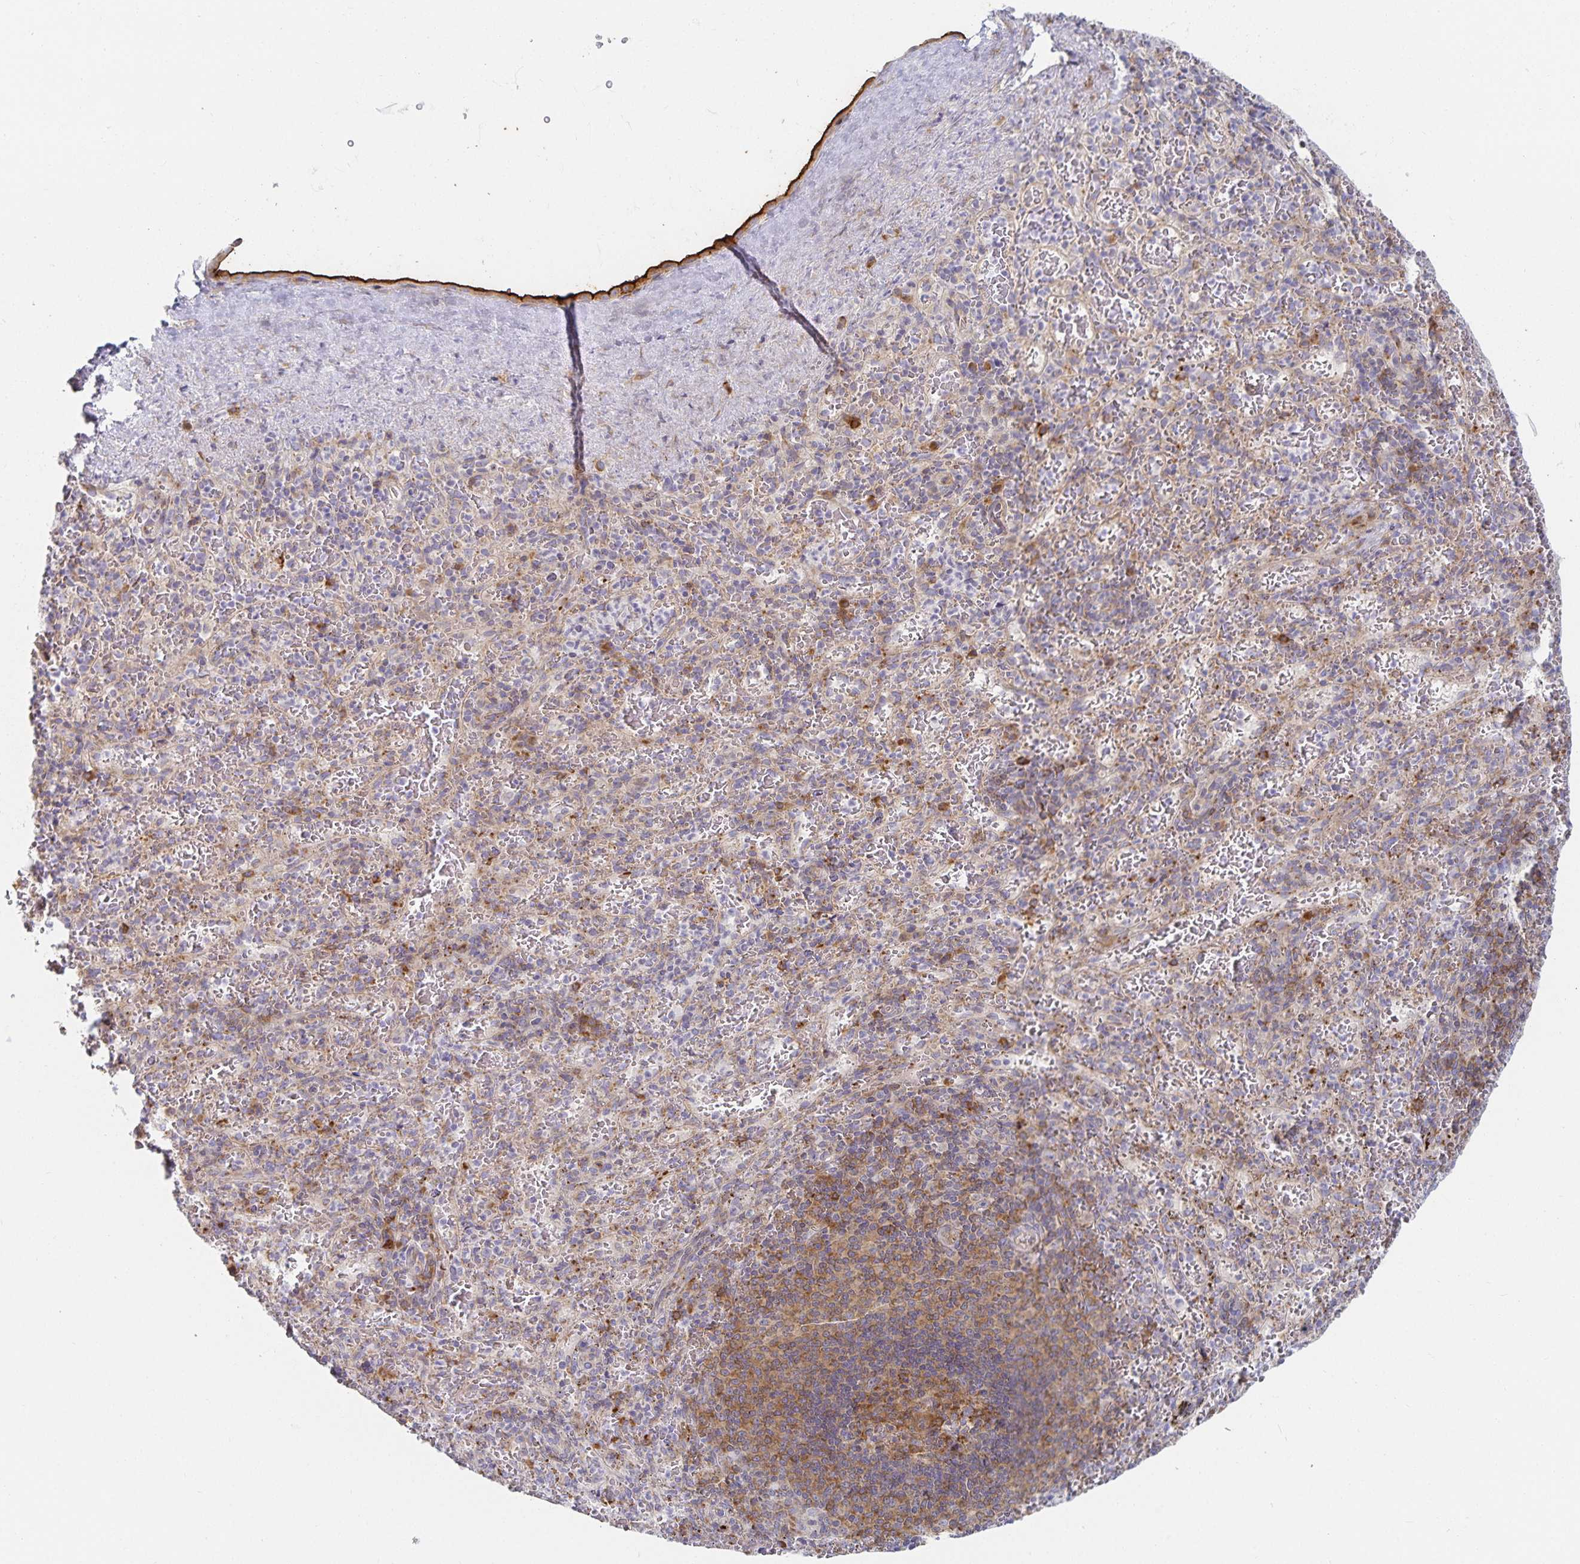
{"staining": {"intensity": "negative", "quantity": "none", "location": "none"}, "tissue": "spleen", "cell_type": "Cells in red pulp", "image_type": "normal", "snomed": [{"axis": "morphology", "description": "Normal tissue, NOS"}, {"axis": "topography", "description": "Spleen"}], "caption": "Immunohistochemistry (IHC) micrograph of benign spleen: spleen stained with DAB (3,3'-diaminobenzidine) demonstrates no significant protein positivity in cells in red pulp. (Brightfield microscopy of DAB immunohistochemistry (IHC) at high magnification).", "gene": "NOMO1", "patient": {"sex": "male", "age": 57}}